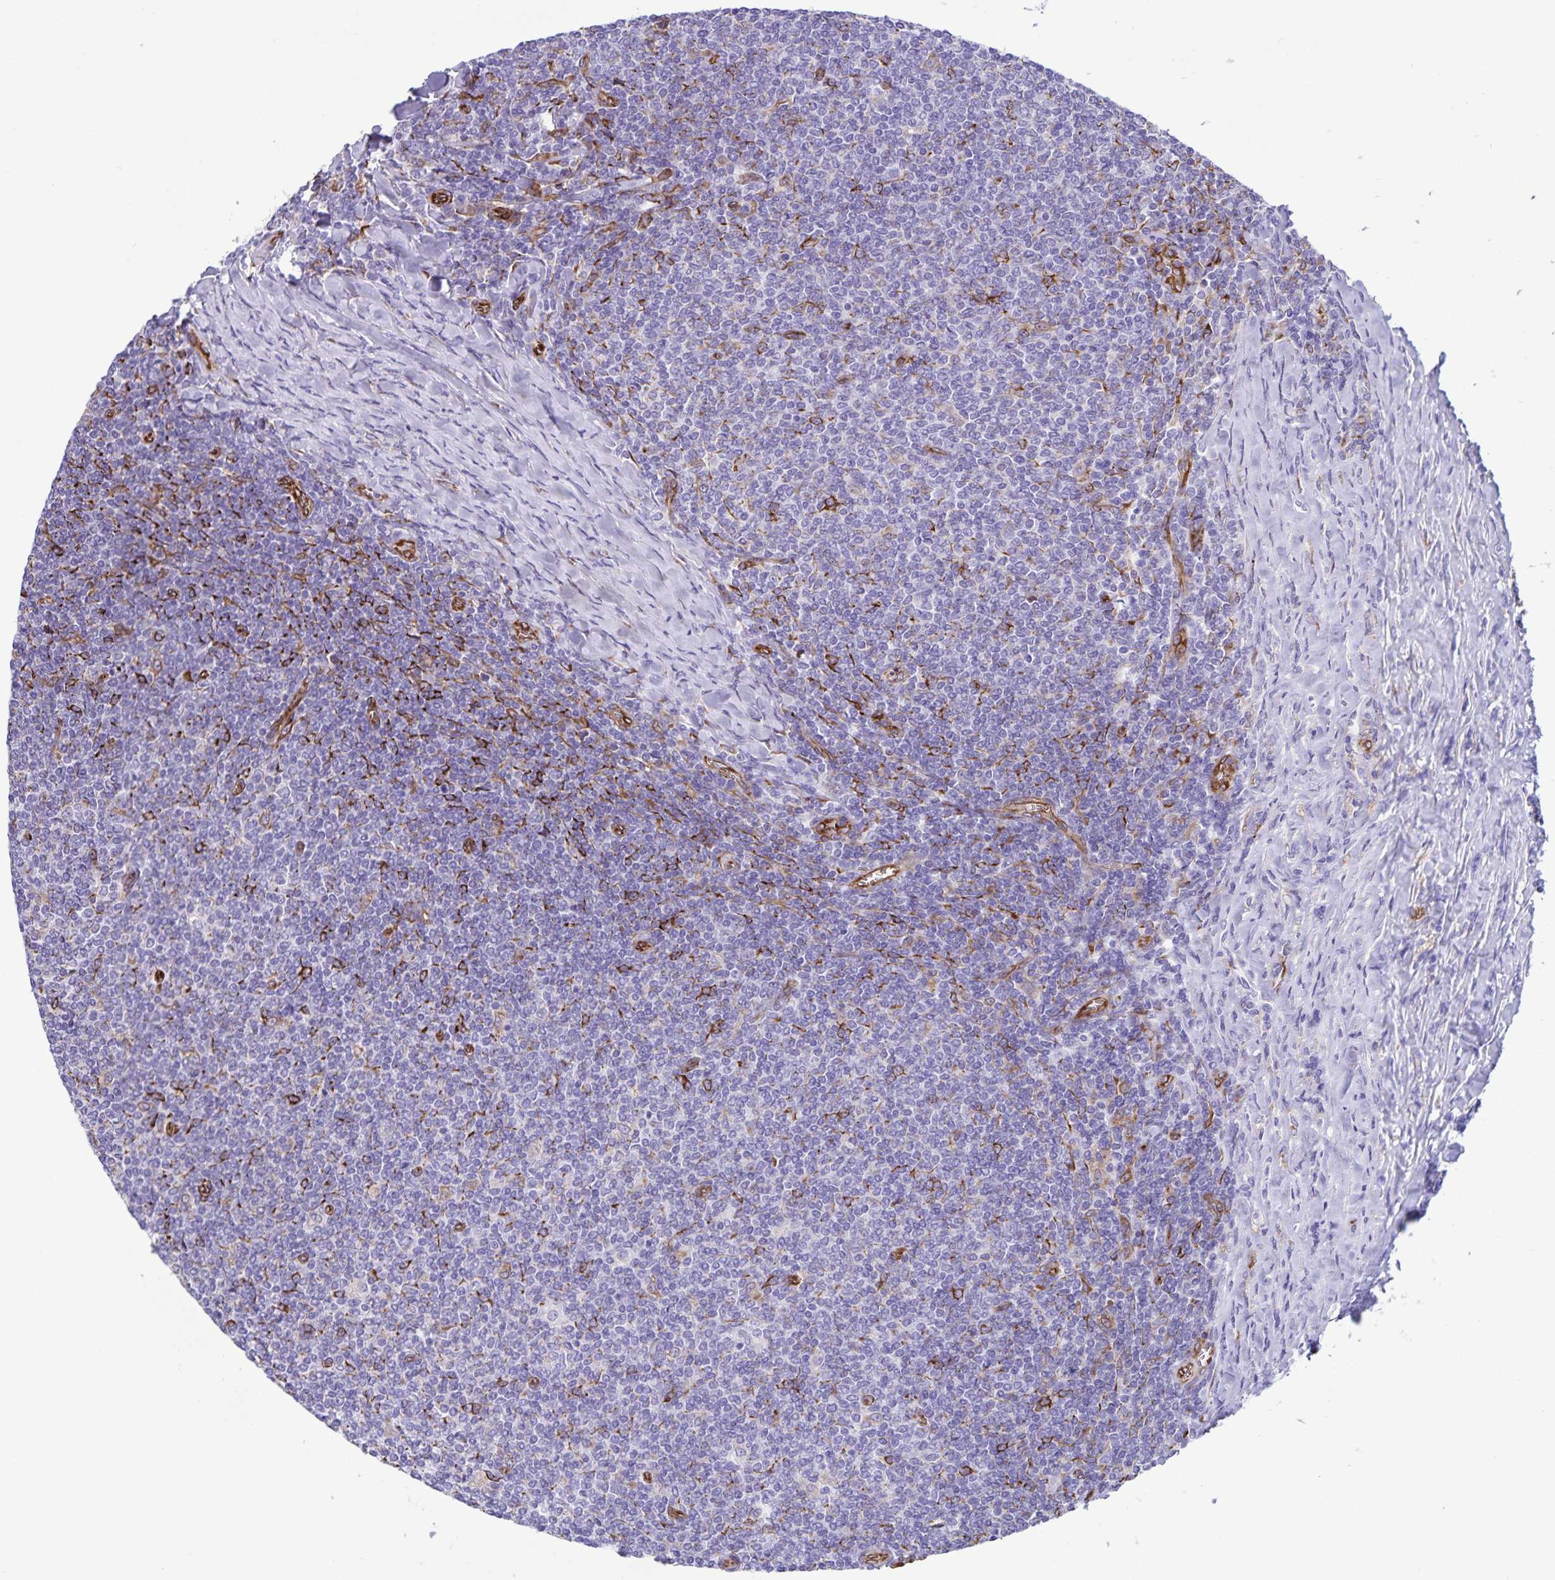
{"staining": {"intensity": "negative", "quantity": "none", "location": "none"}, "tissue": "lymphoma", "cell_type": "Tumor cells", "image_type": "cancer", "snomed": [{"axis": "morphology", "description": "Malignant lymphoma, non-Hodgkin's type, Low grade"}, {"axis": "topography", "description": "Lymph node"}], "caption": "This is an immunohistochemistry (IHC) image of malignant lymphoma, non-Hodgkin's type (low-grade). There is no staining in tumor cells.", "gene": "RCN1", "patient": {"sex": "male", "age": 52}}